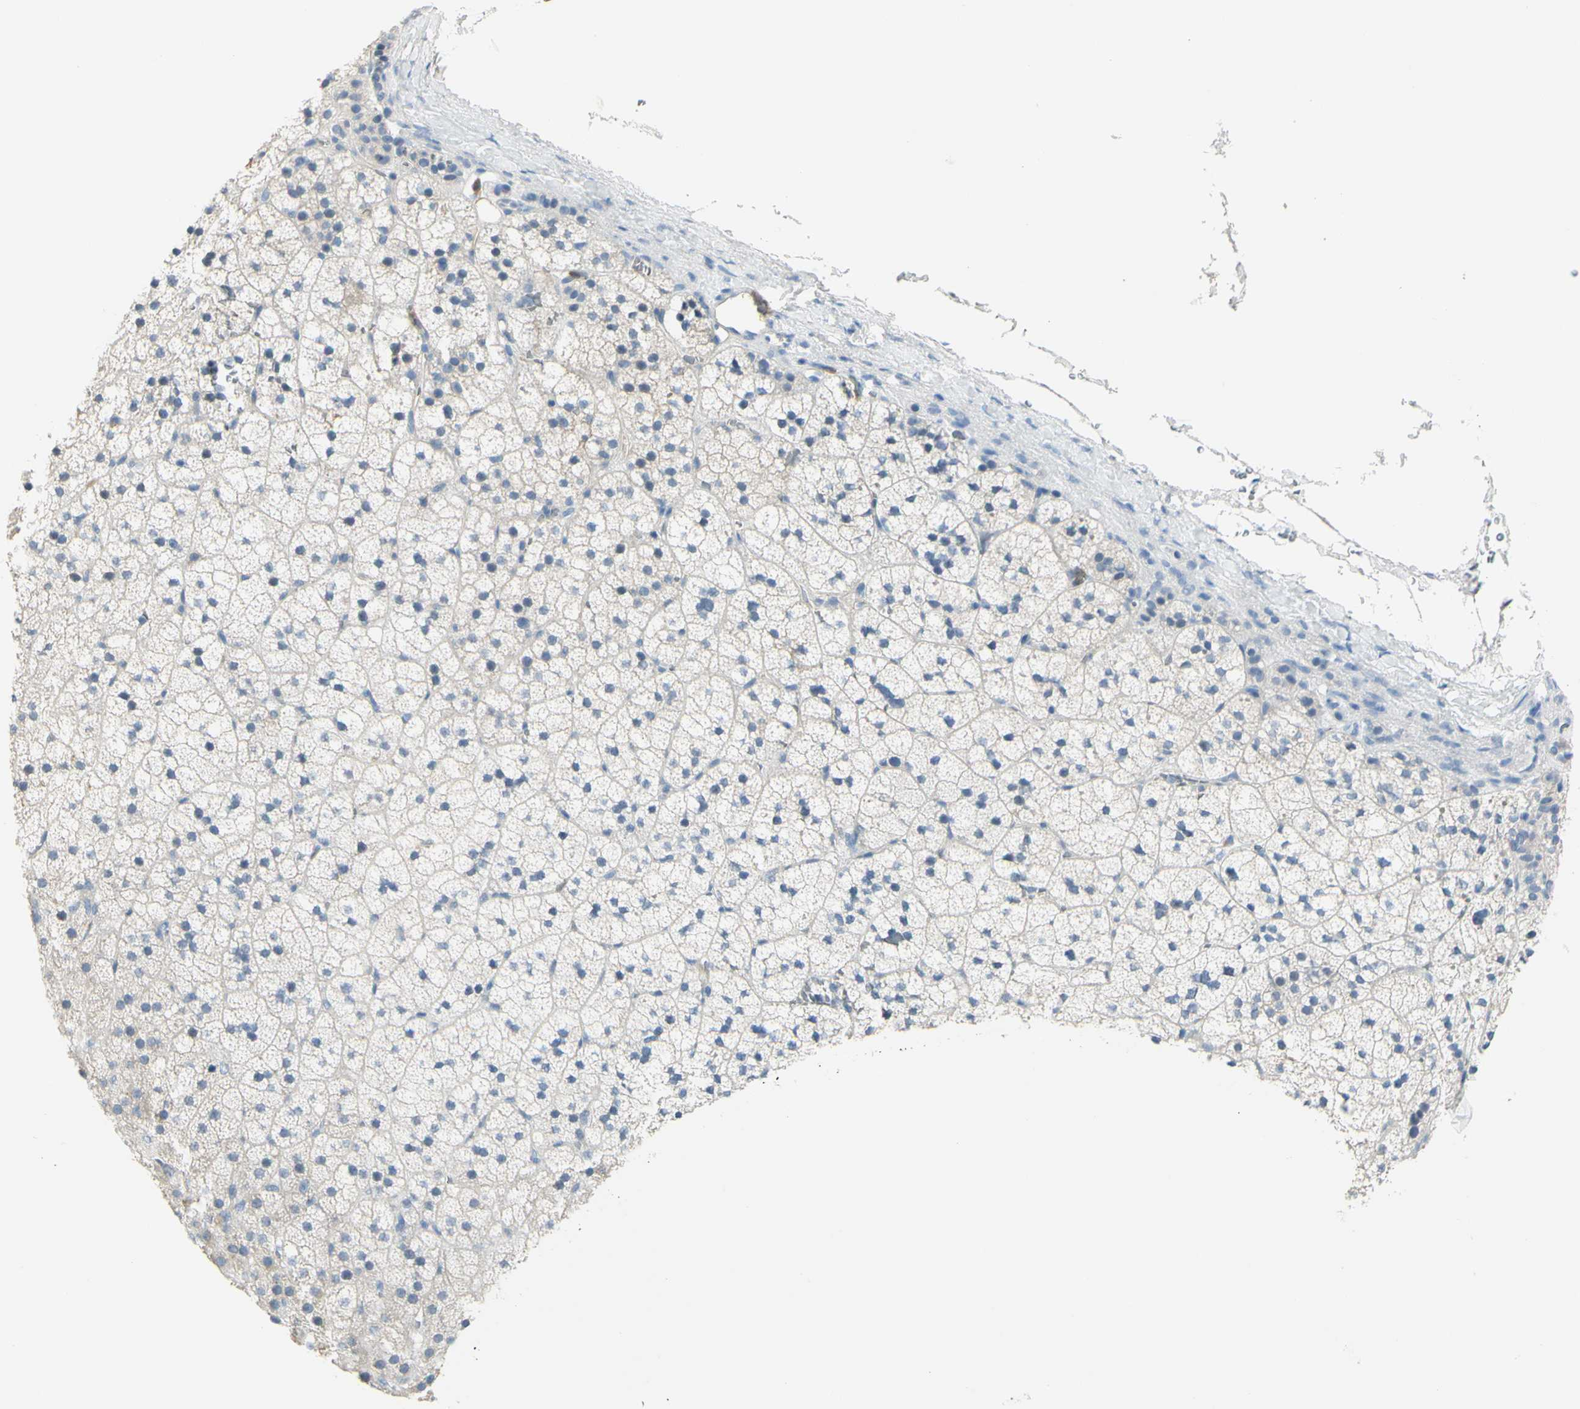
{"staining": {"intensity": "negative", "quantity": "none", "location": "none"}, "tissue": "adrenal gland", "cell_type": "Glandular cells", "image_type": "normal", "snomed": [{"axis": "morphology", "description": "Normal tissue, NOS"}, {"axis": "topography", "description": "Adrenal gland"}], "caption": "Histopathology image shows no significant protein positivity in glandular cells of unremarkable adrenal gland.", "gene": "ZNF557", "patient": {"sex": "male", "age": 35}}